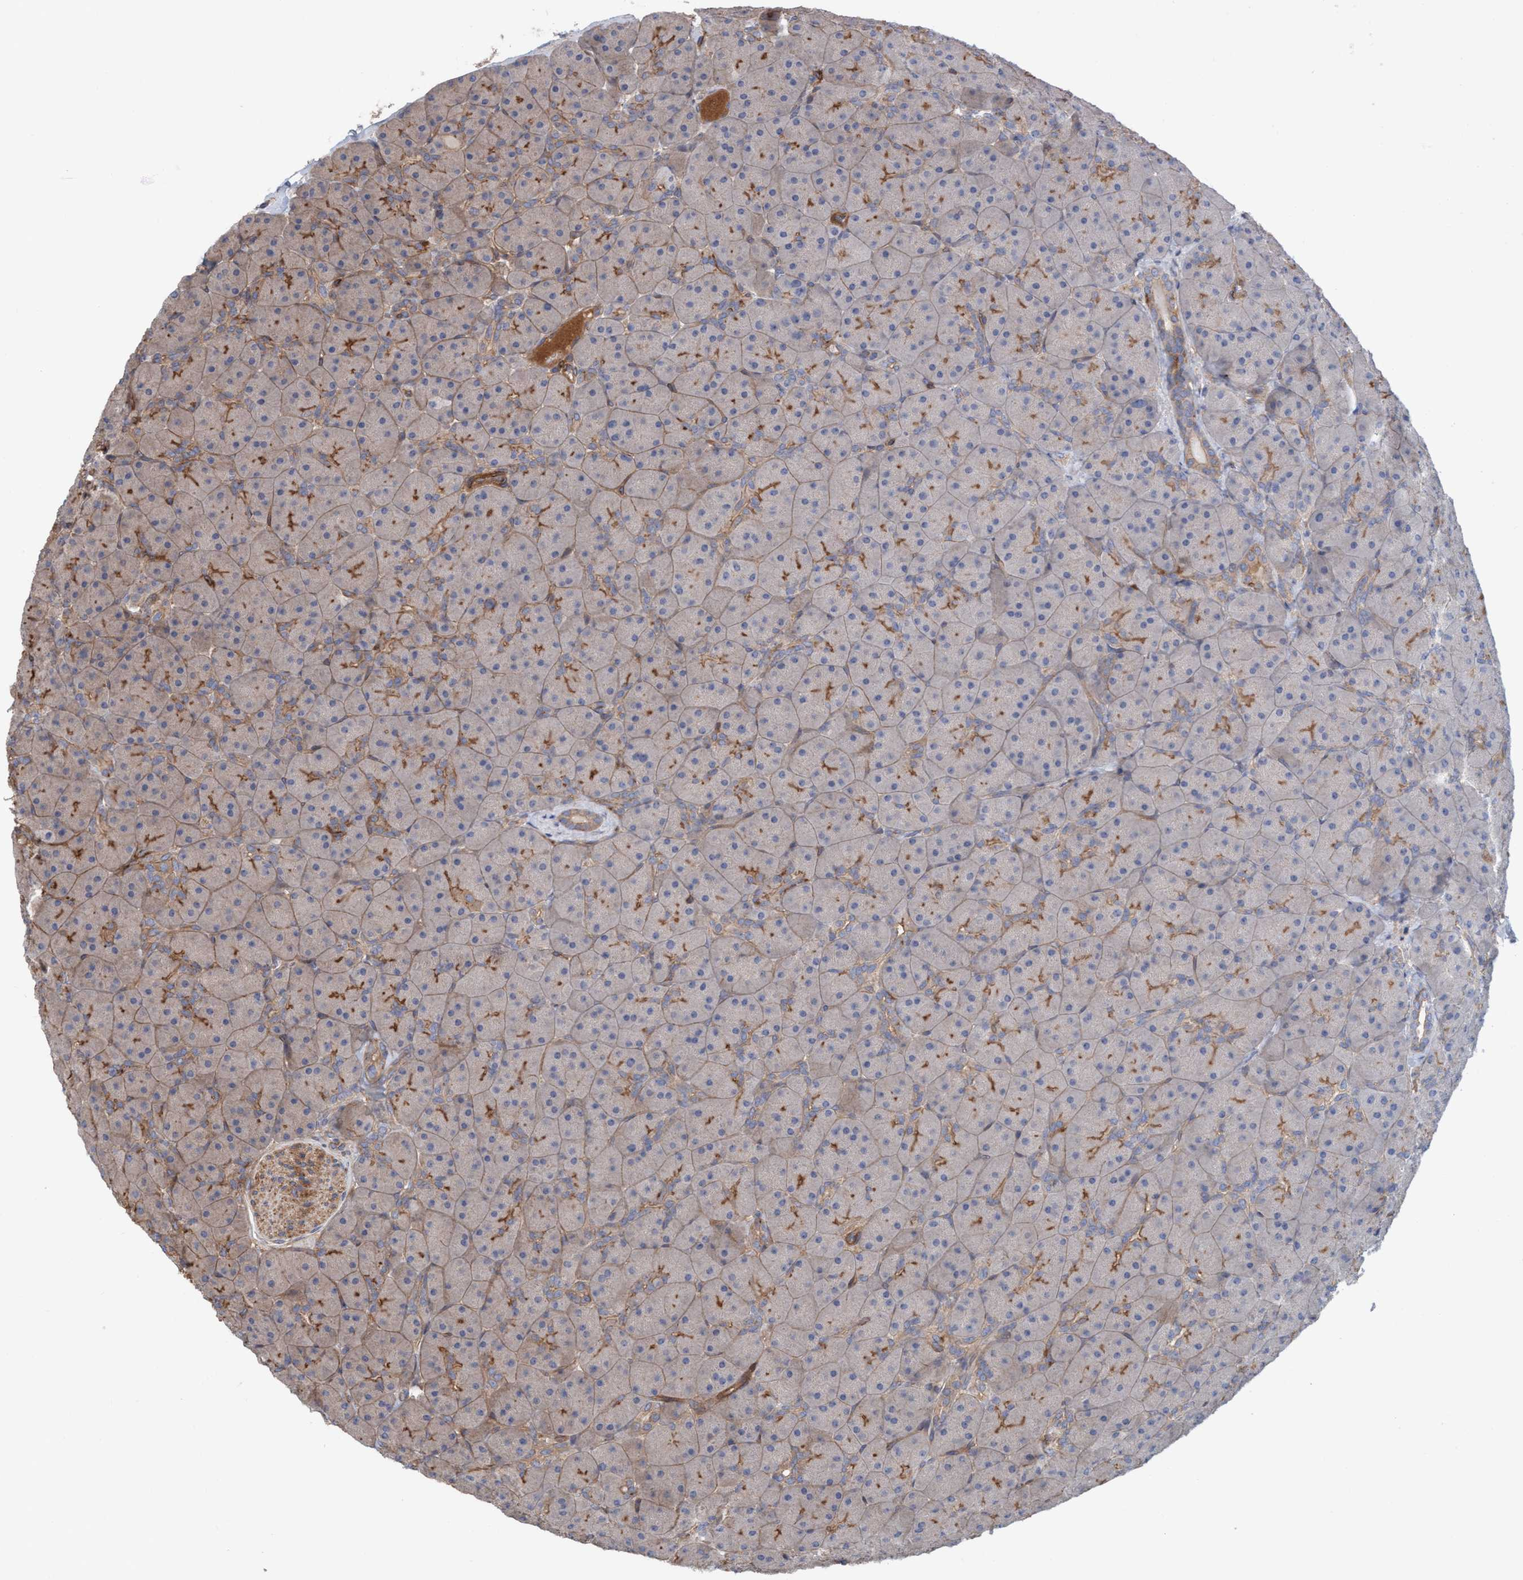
{"staining": {"intensity": "moderate", "quantity": ">75%", "location": "cytoplasmic/membranous"}, "tissue": "pancreas", "cell_type": "Exocrine glandular cells", "image_type": "normal", "snomed": [{"axis": "morphology", "description": "Normal tissue, NOS"}, {"axis": "topography", "description": "Pancreas"}], "caption": "This photomicrograph displays IHC staining of normal pancreas, with medium moderate cytoplasmic/membranous positivity in approximately >75% of exocrine glandular cells.", "gene": "SPECC1", "patient": {"sex": "male", "age": 66}}